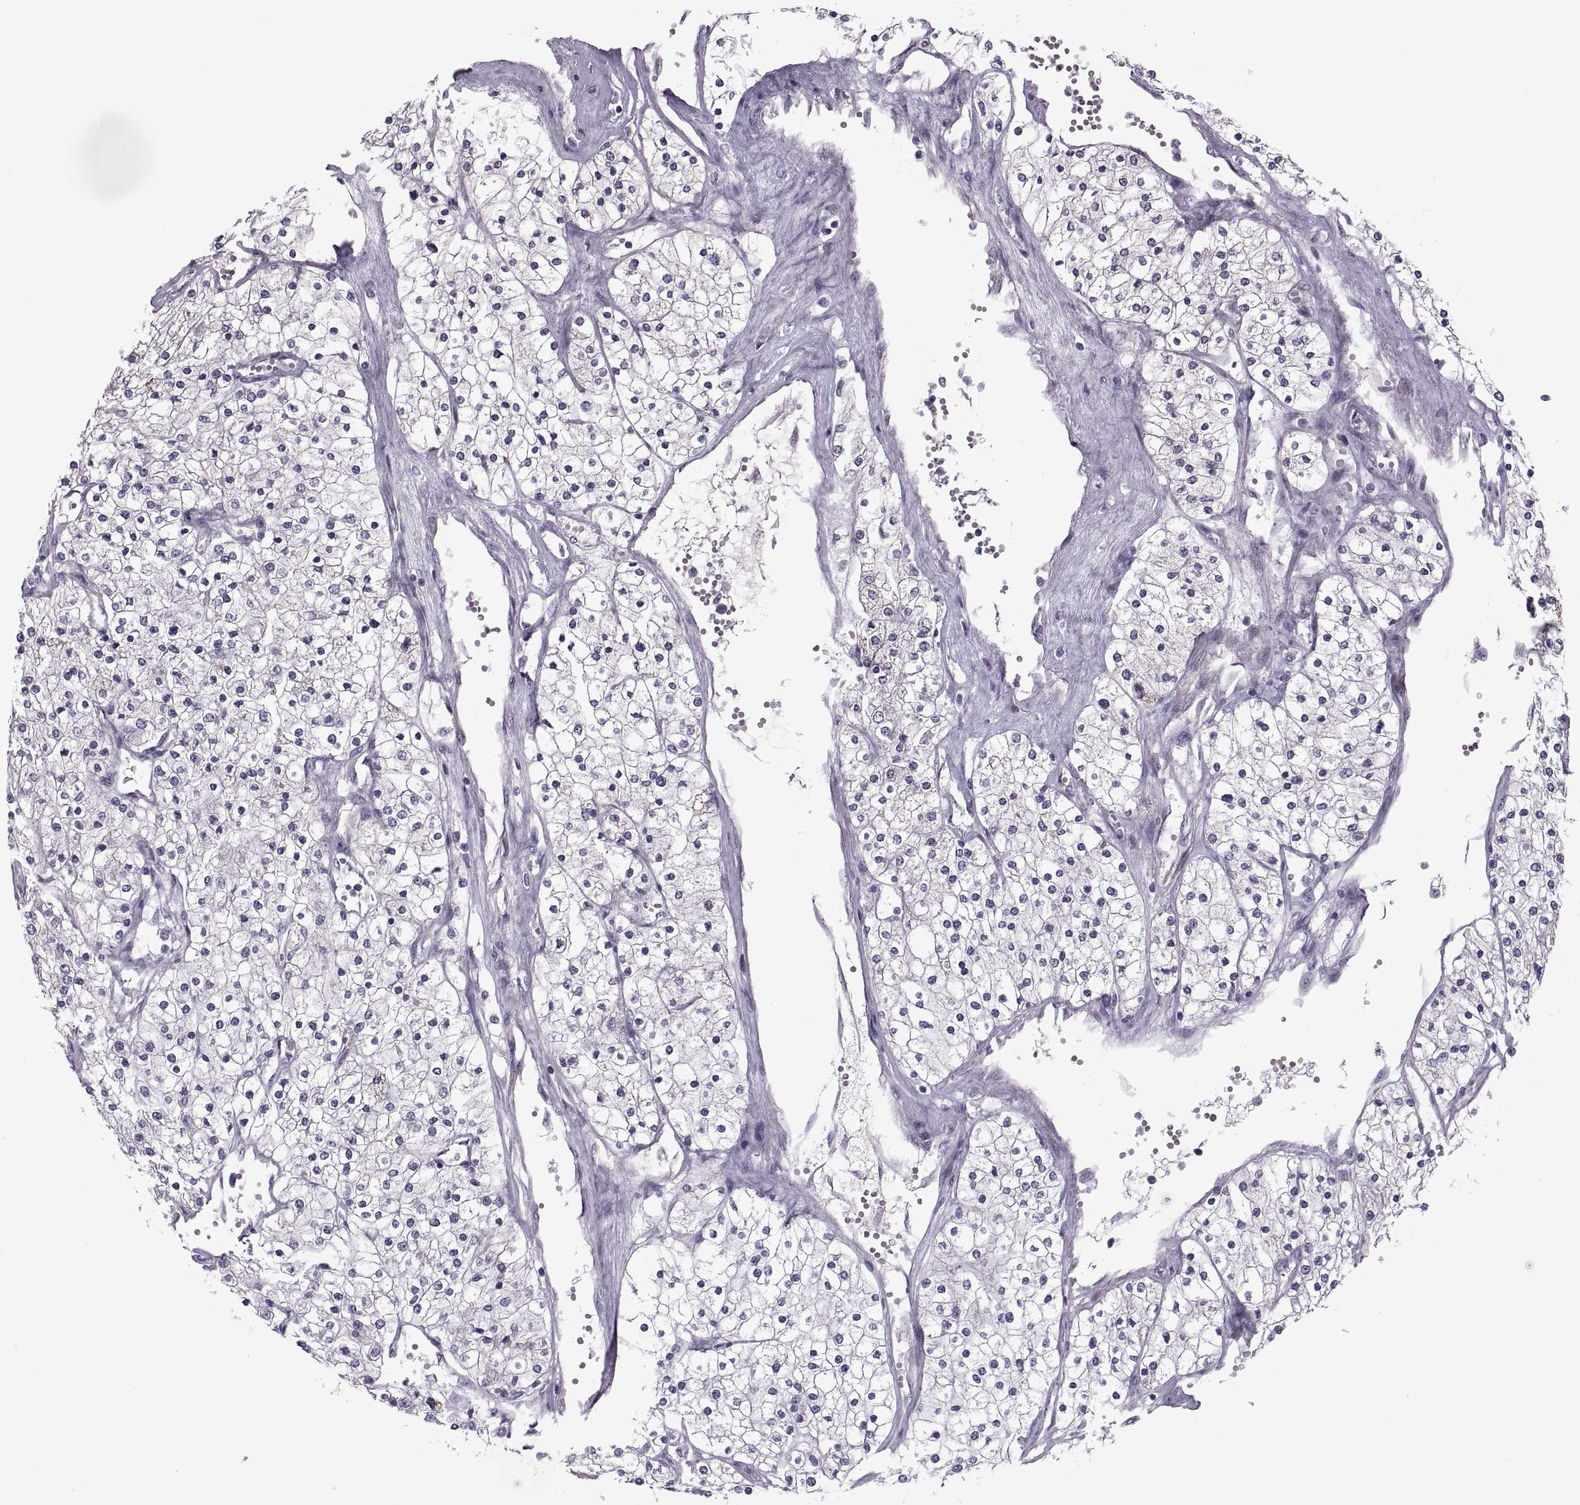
{"staining": {"intensity": "negative", "quantity": "none", "location": "none"}, "tissue": "renal cancer", "cell_type": "Tumor cells", "image_type": "cancer", "snomed": [{"axis": "morphology", "description": "Adenocarcinoma, NOS"}, {"axis": "topography", "description": "Kidney"}], "caption": "Renal cancer (adenocarcinoma) was stained to show a protein in brown. There is no significant positivity in tumor cells.", "gene": "ODF3", "patient": {"sex": "male", "age": 80}}